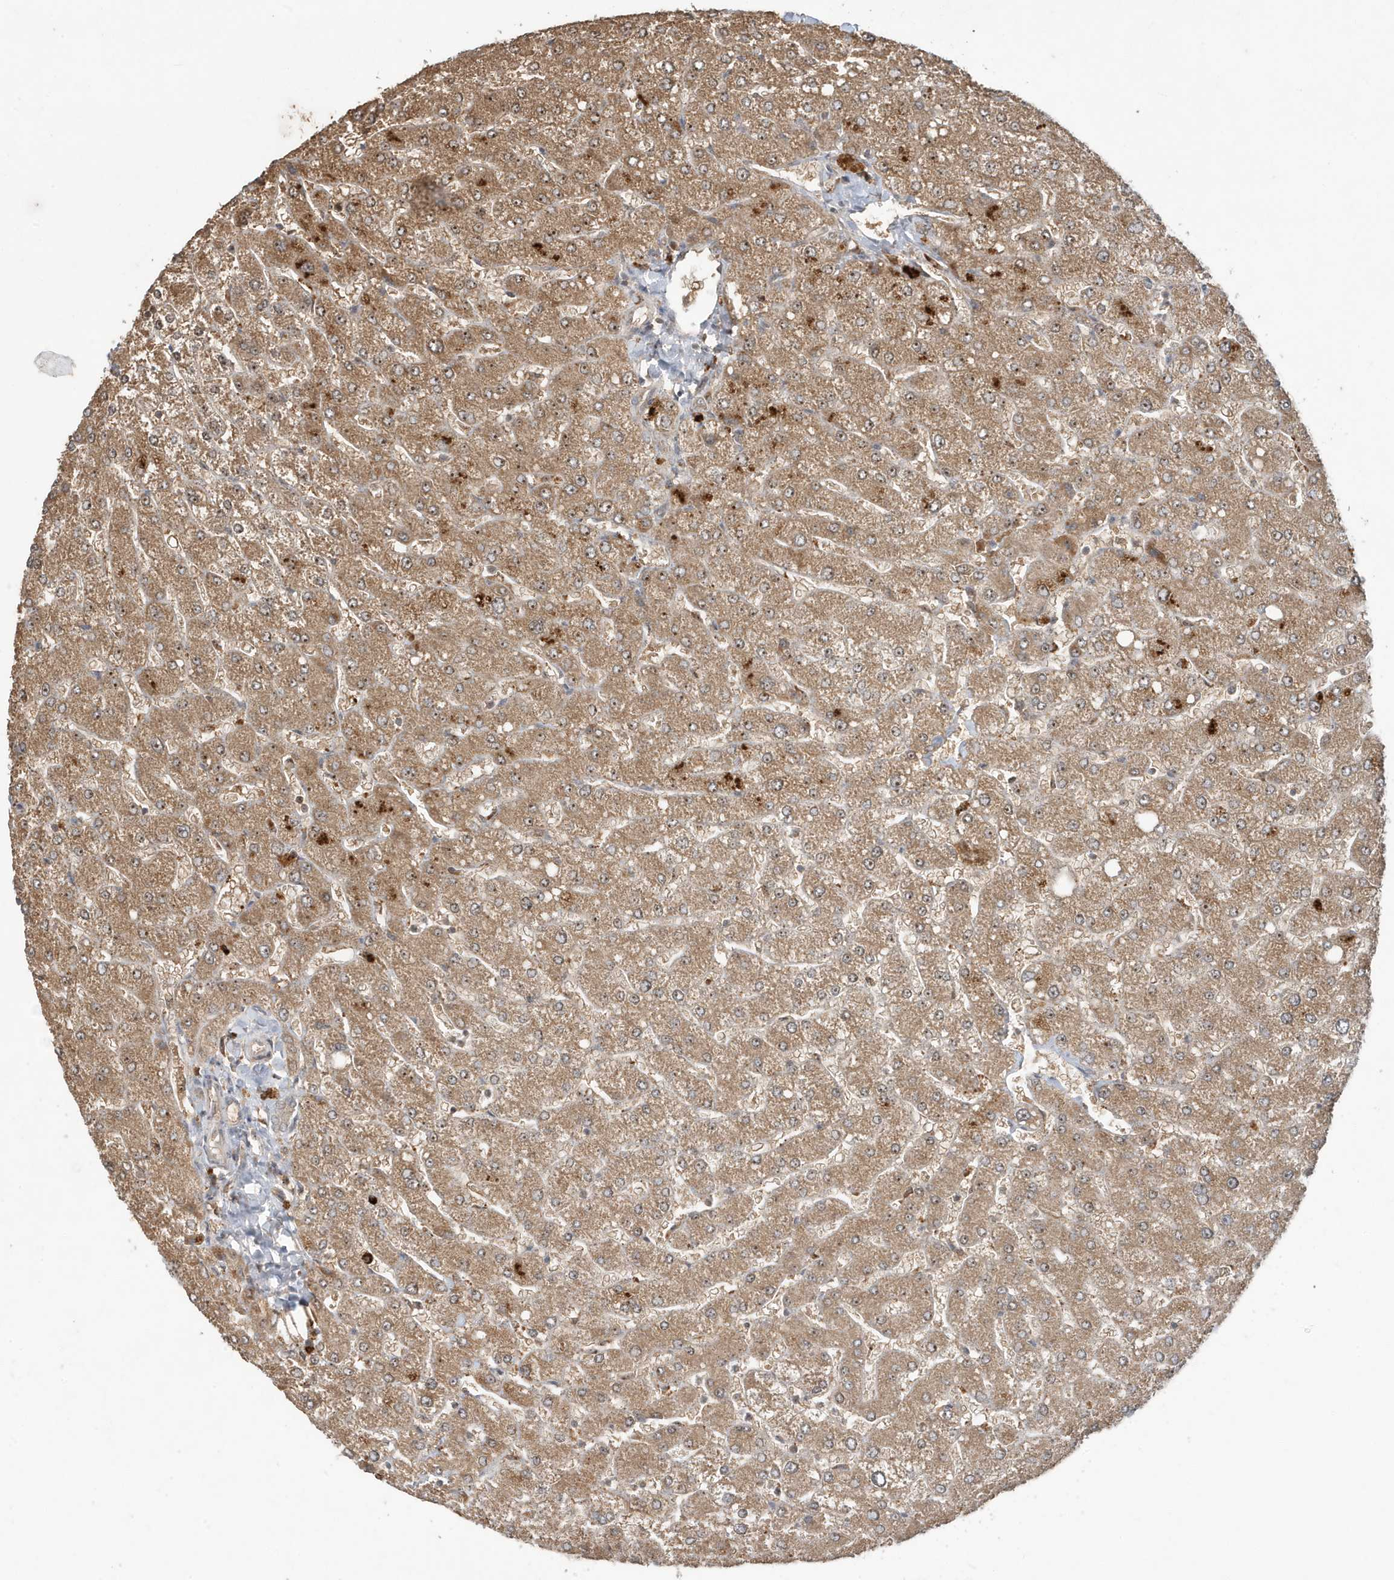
{"staining": {"intensity": "weak", "quantity": ">75%", "location": "cytoplasmic/membranous"}, "tissue": "liver", "cell_type": "Cholangiocytes", "image_type": "normal", "snomed": [{"axis": "morphology", "description": "Normal tissue, NOS"}, {"axis": "topography", "description": "Liver"}], "caption": "Approximately >75% of cholangiocytes in normal human liver reveal weak cytoplasmic/membranous protein positivity as visualized by brown immunohistochemical staining.", "gene": "ABCB9", "patient": {"sex": "male", "age": 55}}